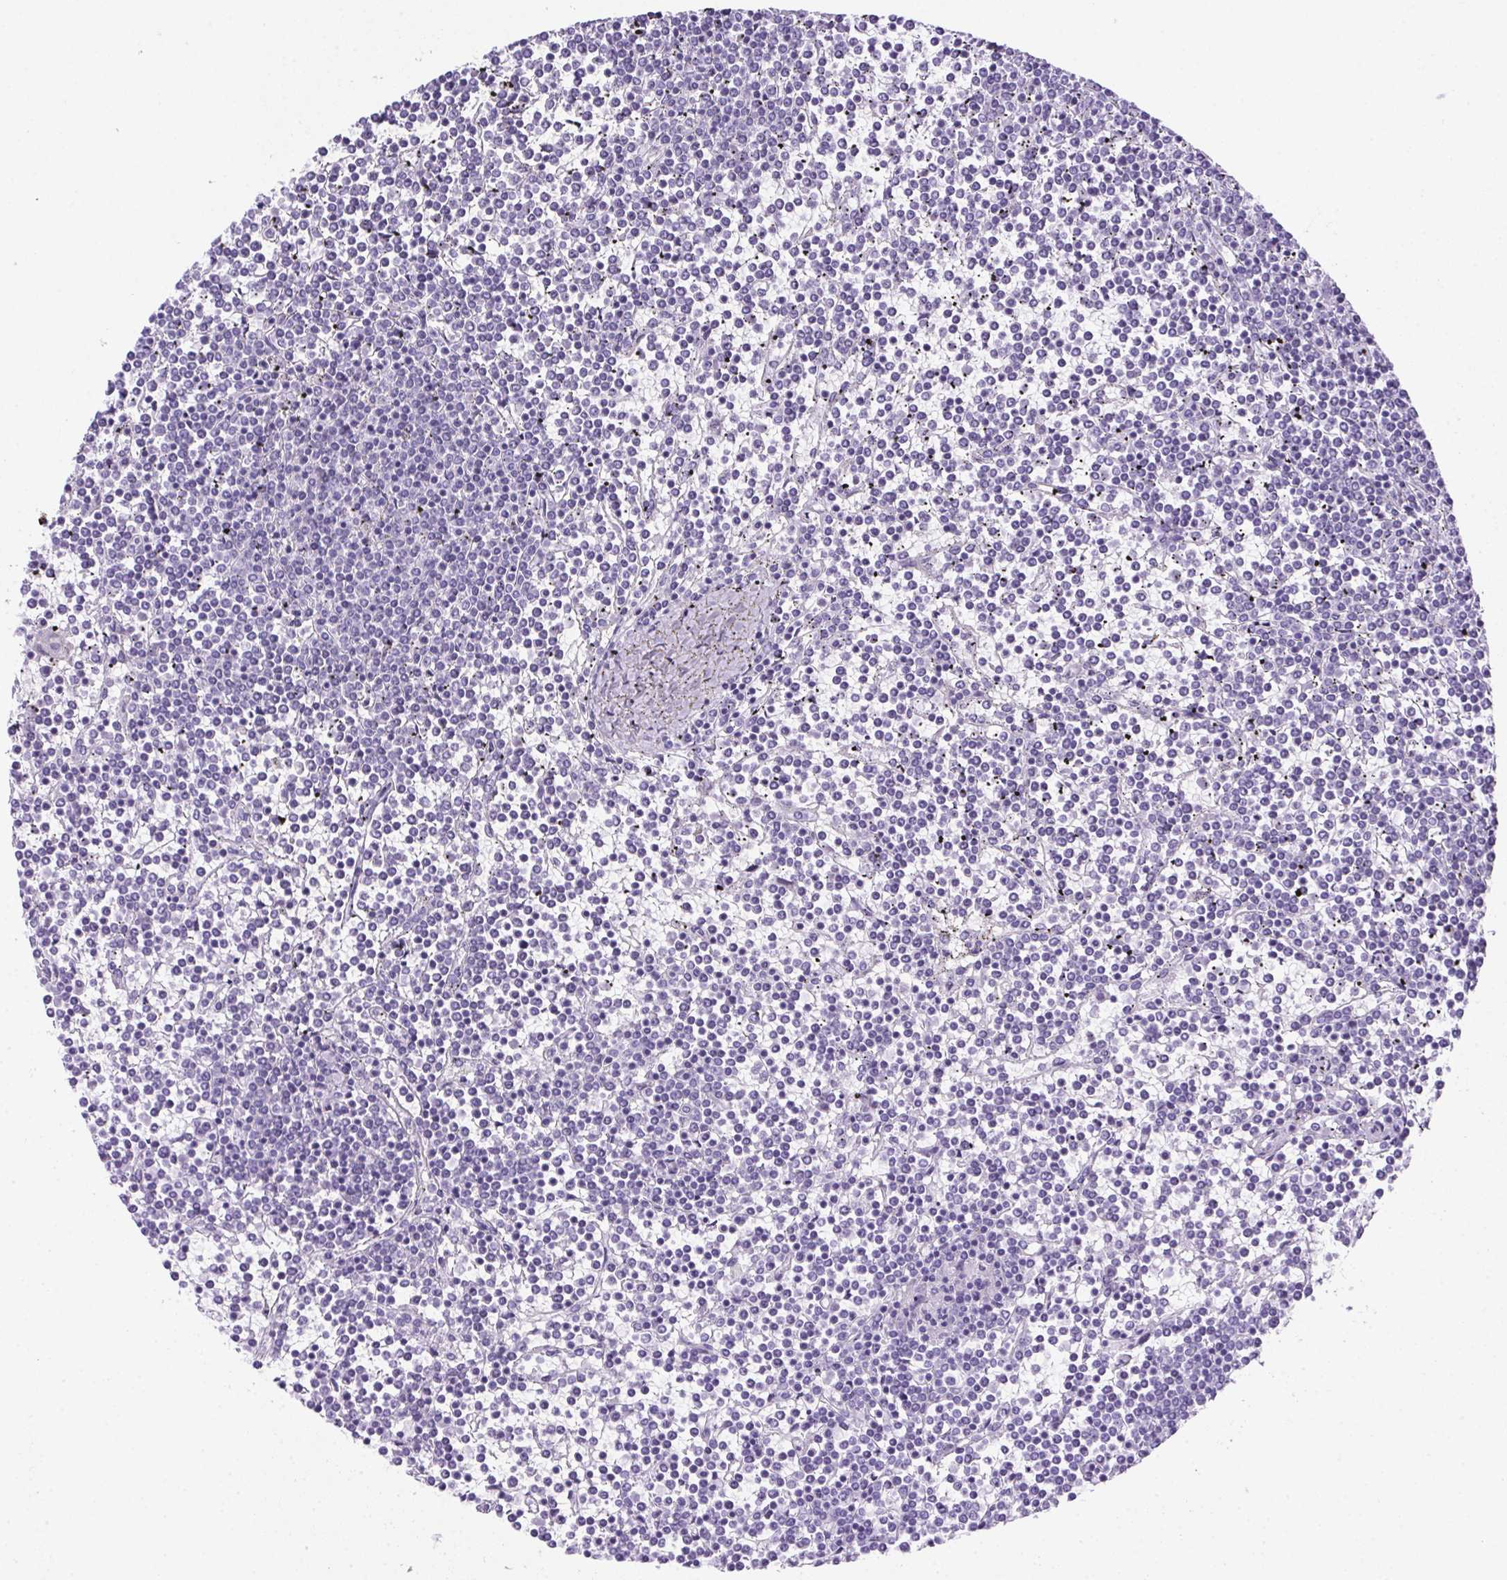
{"staining": {"intensity": "negative", "quantity": "none", "location": "none"}, "tissue": "lymphoma", "cell_type": "Tumor cells", "image_type": "cancer", "snomed": [{"axis": "morphology", "description": "Malignant lymphoma, non-Hodgkin's type, Low grade"}, {"axis": "topography", "description": "Spleen"}], "caption": "An image of lymphoma stained for a protein exhibits no brown staining in tumor cells.", "gene": "SPACA5B", "patient": {"sex": "female", "age": 19}}